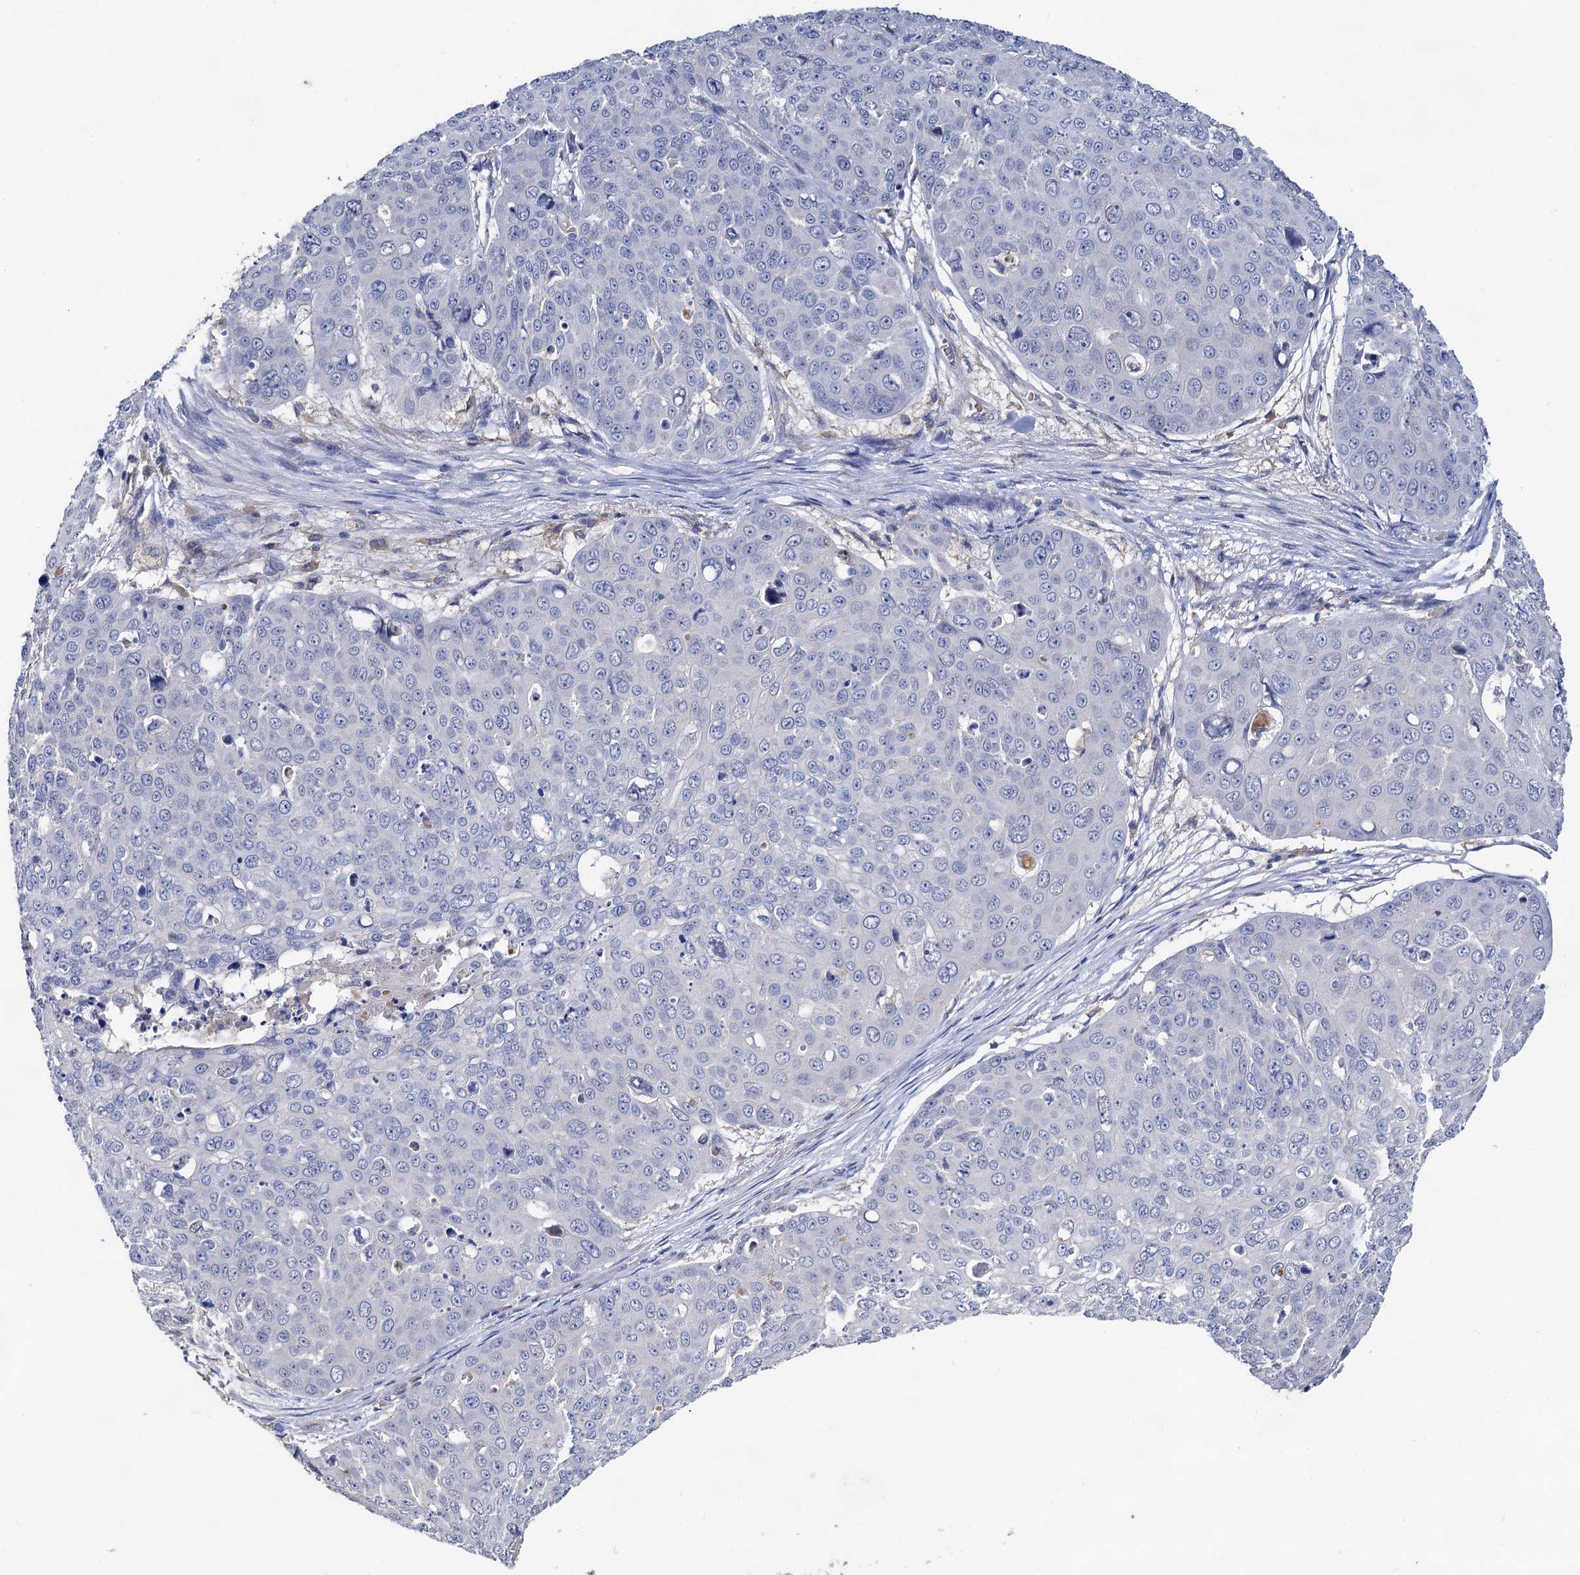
{"staining": {"intensity": "negative", "quantity": "none", "location": "none"}, "tissue": "skin cancer", "cell_type": "Tumor cells", "image_type": "cancer", "snomed": [{"axis": "morphology", "description": "Squamous cell carcinoma, NOS"}, {"axis": "topography", "description": "Skin"}], "caption": "Protein analysis of skin cancer (squamous cell carcinoma) displays no significant staining in tumor cells.", "gene": "HVCN1", "patient": {"sex": "male", "age": 71}}